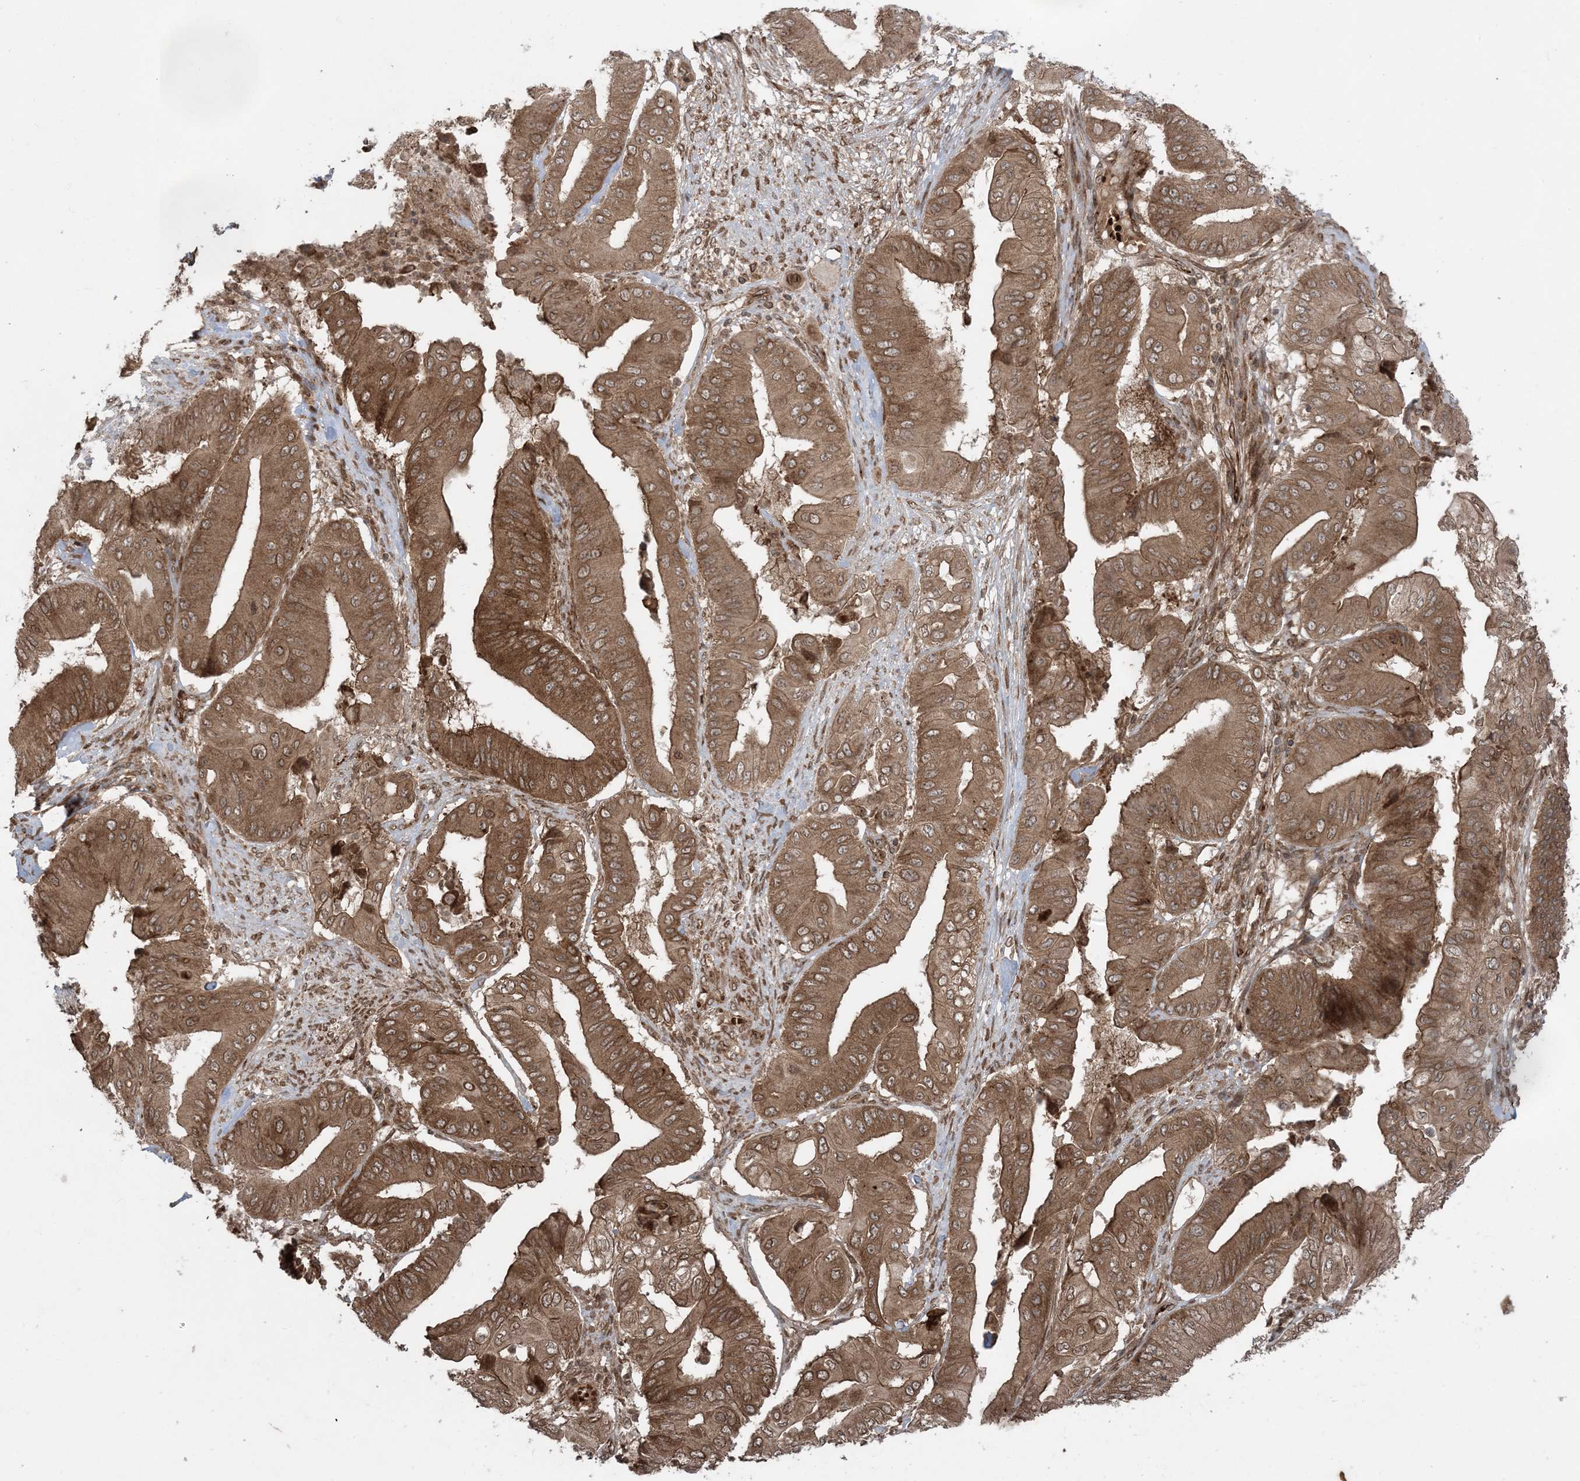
{"staining": {"intensity": "moderate", "quantity": ">75%", "location": "cytoplasmic/membranous"}, "tissue": "pancreatic cancer", "cell_type": "Tumor cells", "image_type": "cancer", "snomed": [{"axis": "morphology", "description": "Adenocarcinoma, NOS"}, {"axis": "topography", "description": "Pancreas"}], "caption": "A micrograph of human pancreatic cancer stained for a protein displays moderate cytoplasmic/membranous brown staining in tumor cells.", "gene": "DDX19B", "patient": {"sex": "female", "age": 77}}